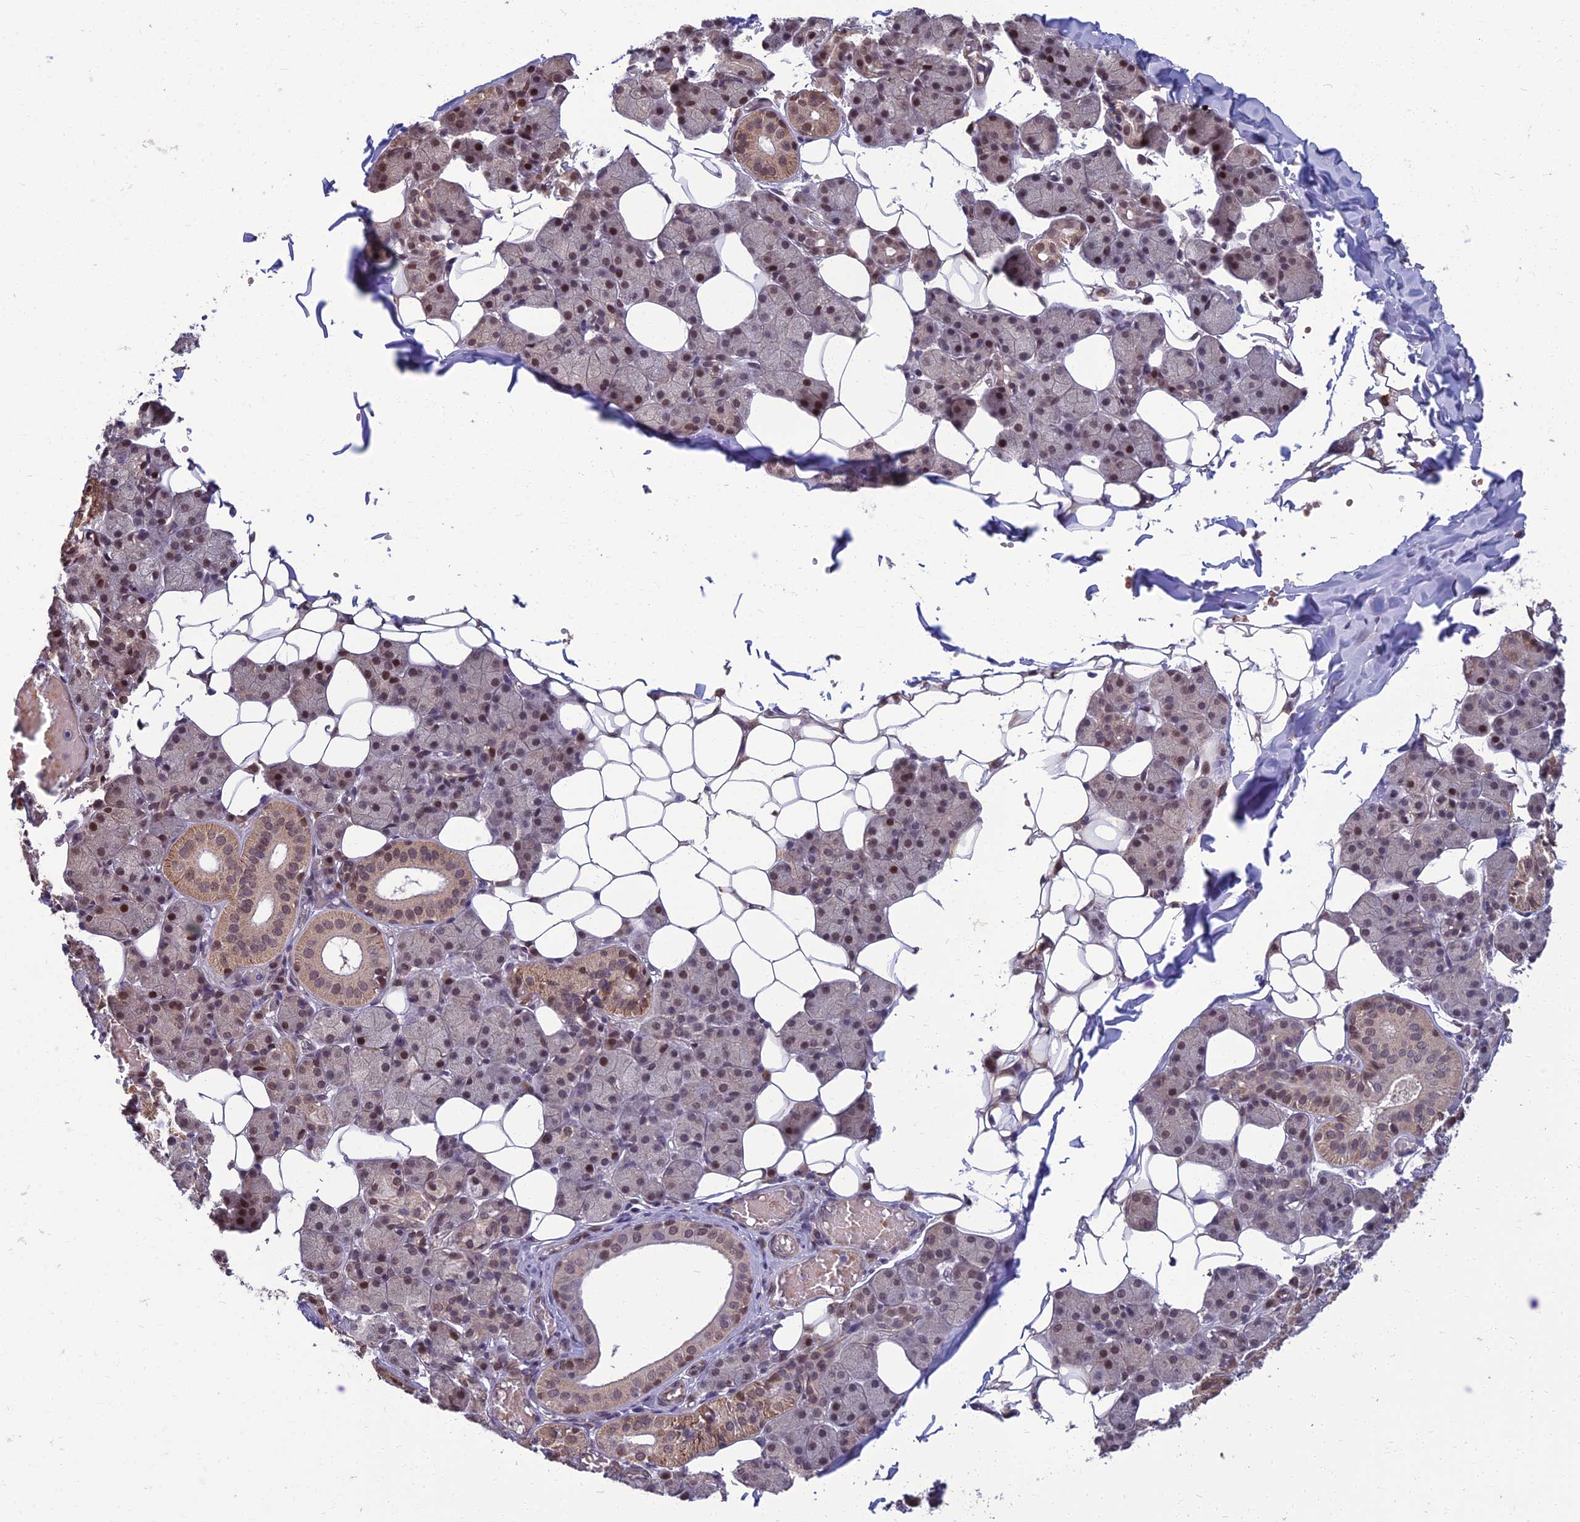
{"staining": {"intensity": "moderate", "quantity": ">75%", "location": "cytoplasmic/membranous,nuclear"}, "tissue": "salivary gland", "cell_type": "Glandular cells", "image_type": "normal", "snomed": [{"axis": "morphology", "description": "Normal tissue, NOS"}, {"axis": "topography", "description": "Salivary gland"}], "caption": "IHC staining of normal salivary gland, which reveals medium levels of moderate cytoplasmic/membranous,nuclear expression in about >75% of glandular cells indicating moderate cytoplasmic/membranous,nuclear protein positivity. The staining was performed using DAB (brown) for protein detection and nuclei were counterstained in hematoxylin (blue).", "gene": "NR4A3", "patient": {"sex": "female", "age": 33}}